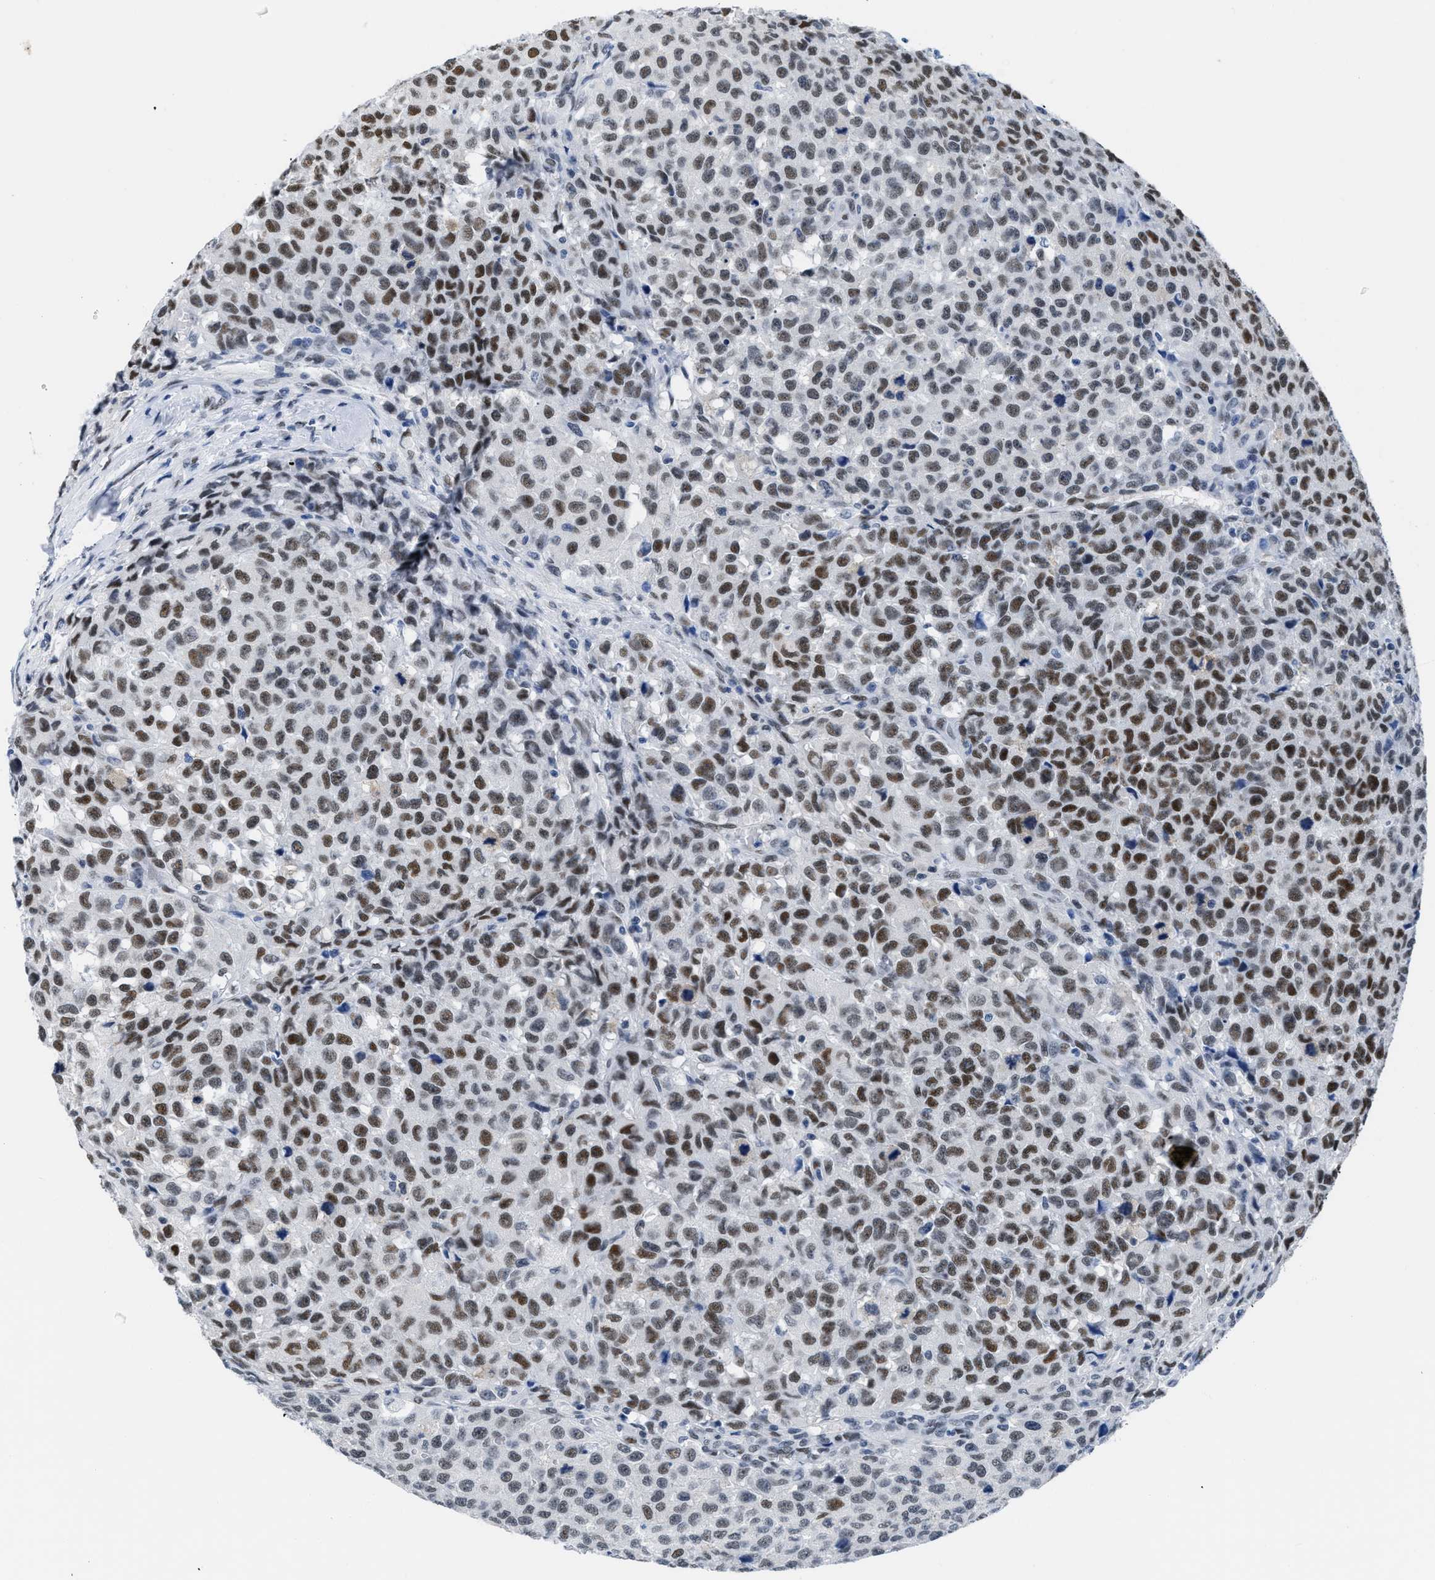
{"staining": {"intensity": "moderate", "quantity": ">75%", "location": "nuclear"}, "tissue": "testis cancer", "cell_type": "Tumor cells", "image_type": "cancer", "snomed": [{"axis": "morphology", "description": "Seminoma, NOS"}, {"axis": "topography", "description": "Testis"}], "caption": "Protein analysis of testis cancer (seminoma) tissue displays moderate nuclear expression in about >75% of tumor cells.", "gene": "CTBP1", "patient": {"sex": "male", "age": 59}}